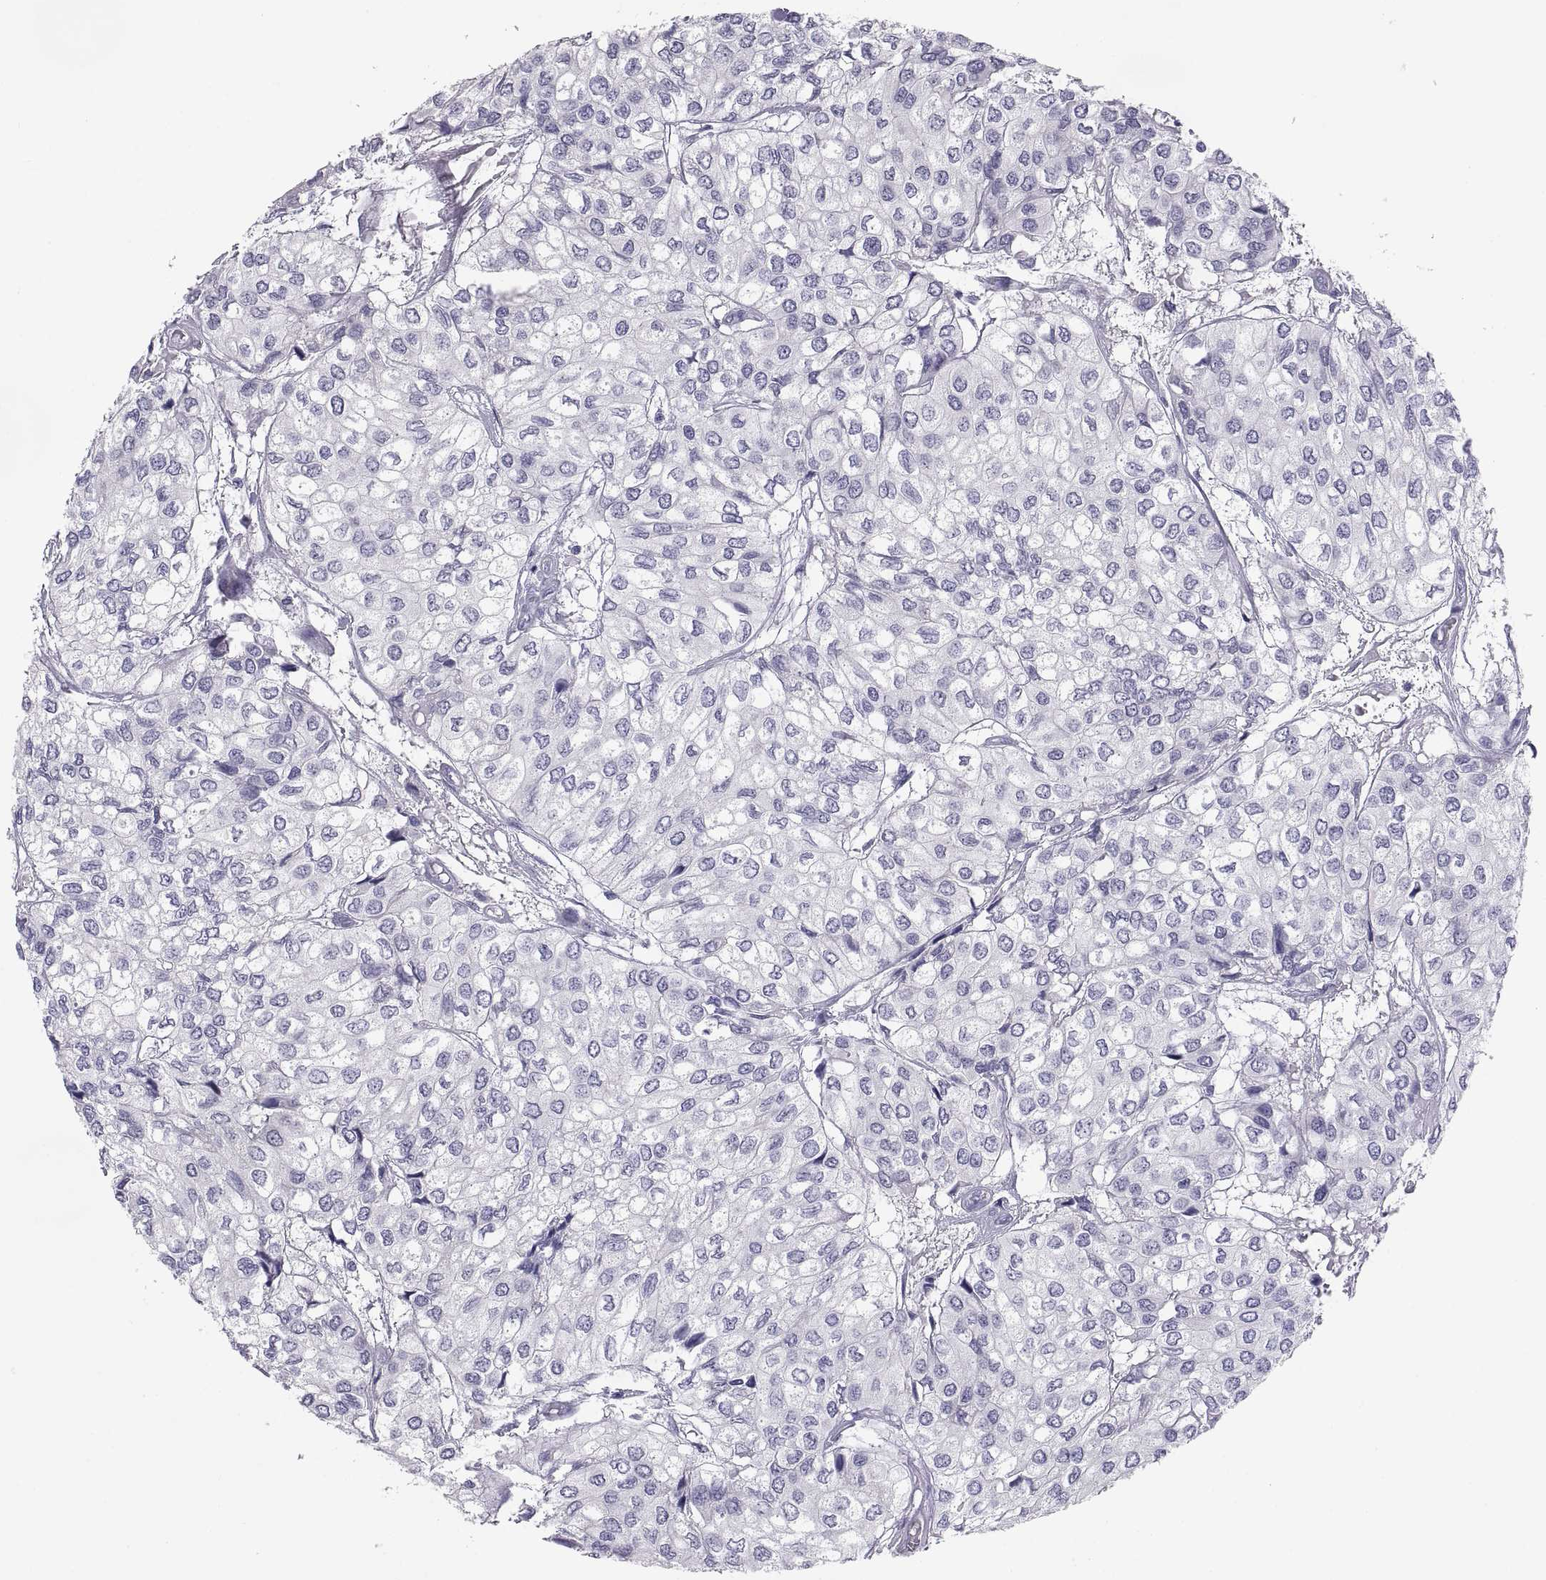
{"staining": {"intensity": "negative", "quantity": "none", "location": "none"}, "tissue": "urothelial cancer", "cell_type": "Tumor cells", "image_type": "cancer", "snomed": [{"axis": "morphology", "description": "Urothelial carcinoma, High grade"}, {"axis": "topography", "description": "Urinary bladder"}], "caption": "The micrograph displays no significant positivity in tumor cells of high-grade urothelial carcinoma.", "gene": "TEX13A", "patient": {"sex": "male", "age": 73}}